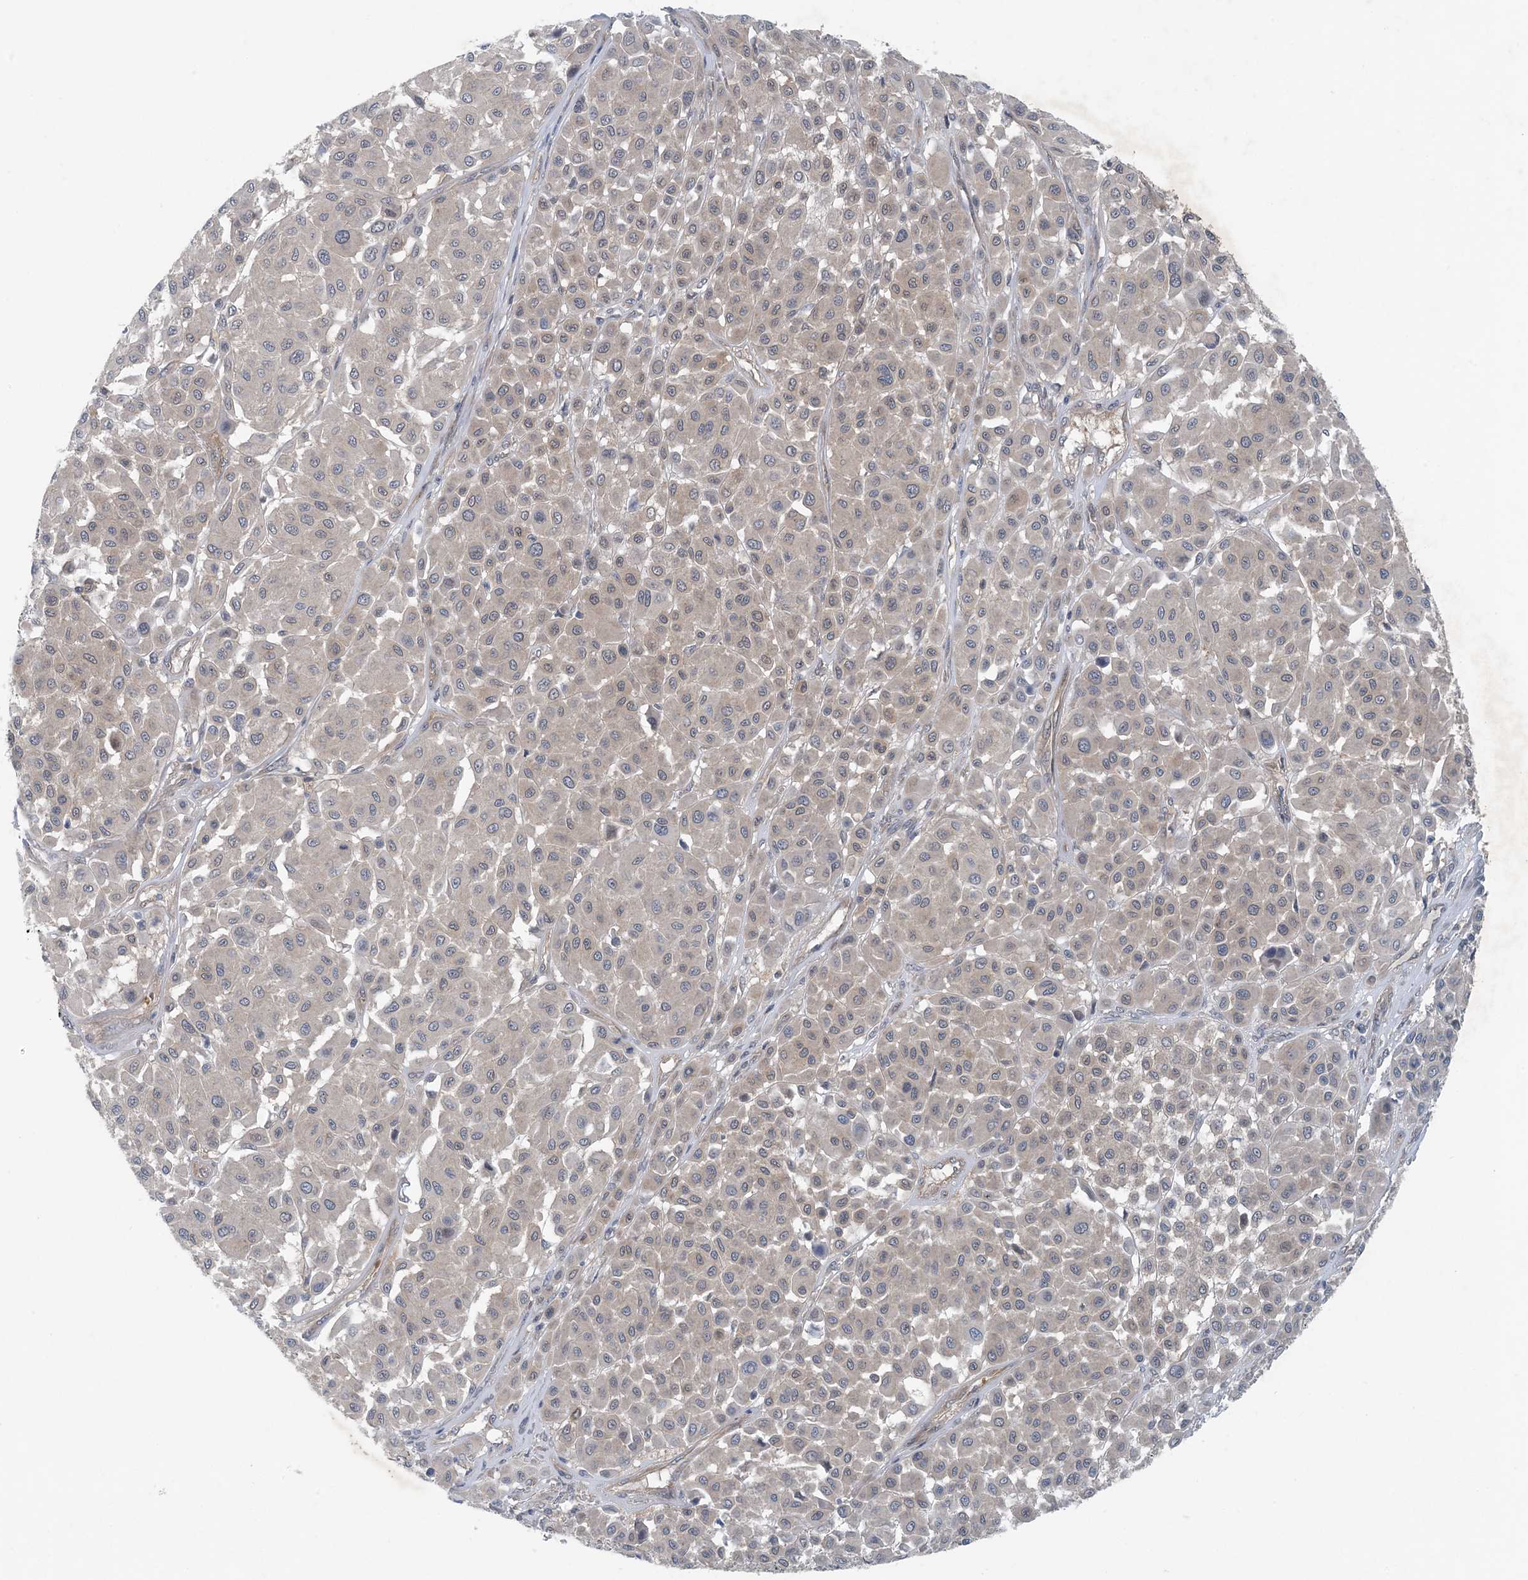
{"staining": {"intensity": "weak", "quantity": "<25%", "location": "nuclear"}, "tissue": "melanoma", "cell_type": "Tumor cells", "image_type": "cancer", "snomed": [{"axis": "morphology", "description": "Malignant melanoma, Metastatic site"}, {"axis": "topography", "description": "Soft tissue"}], "caption": "Immunohistochemical staining of melanoma demonstrates no significant staining in tumor cells. (Brightfield microscopy of DAB IHC at high magnification).", "gene": "HIKESHI", "patient": {"sex": "male", "age": 41}}